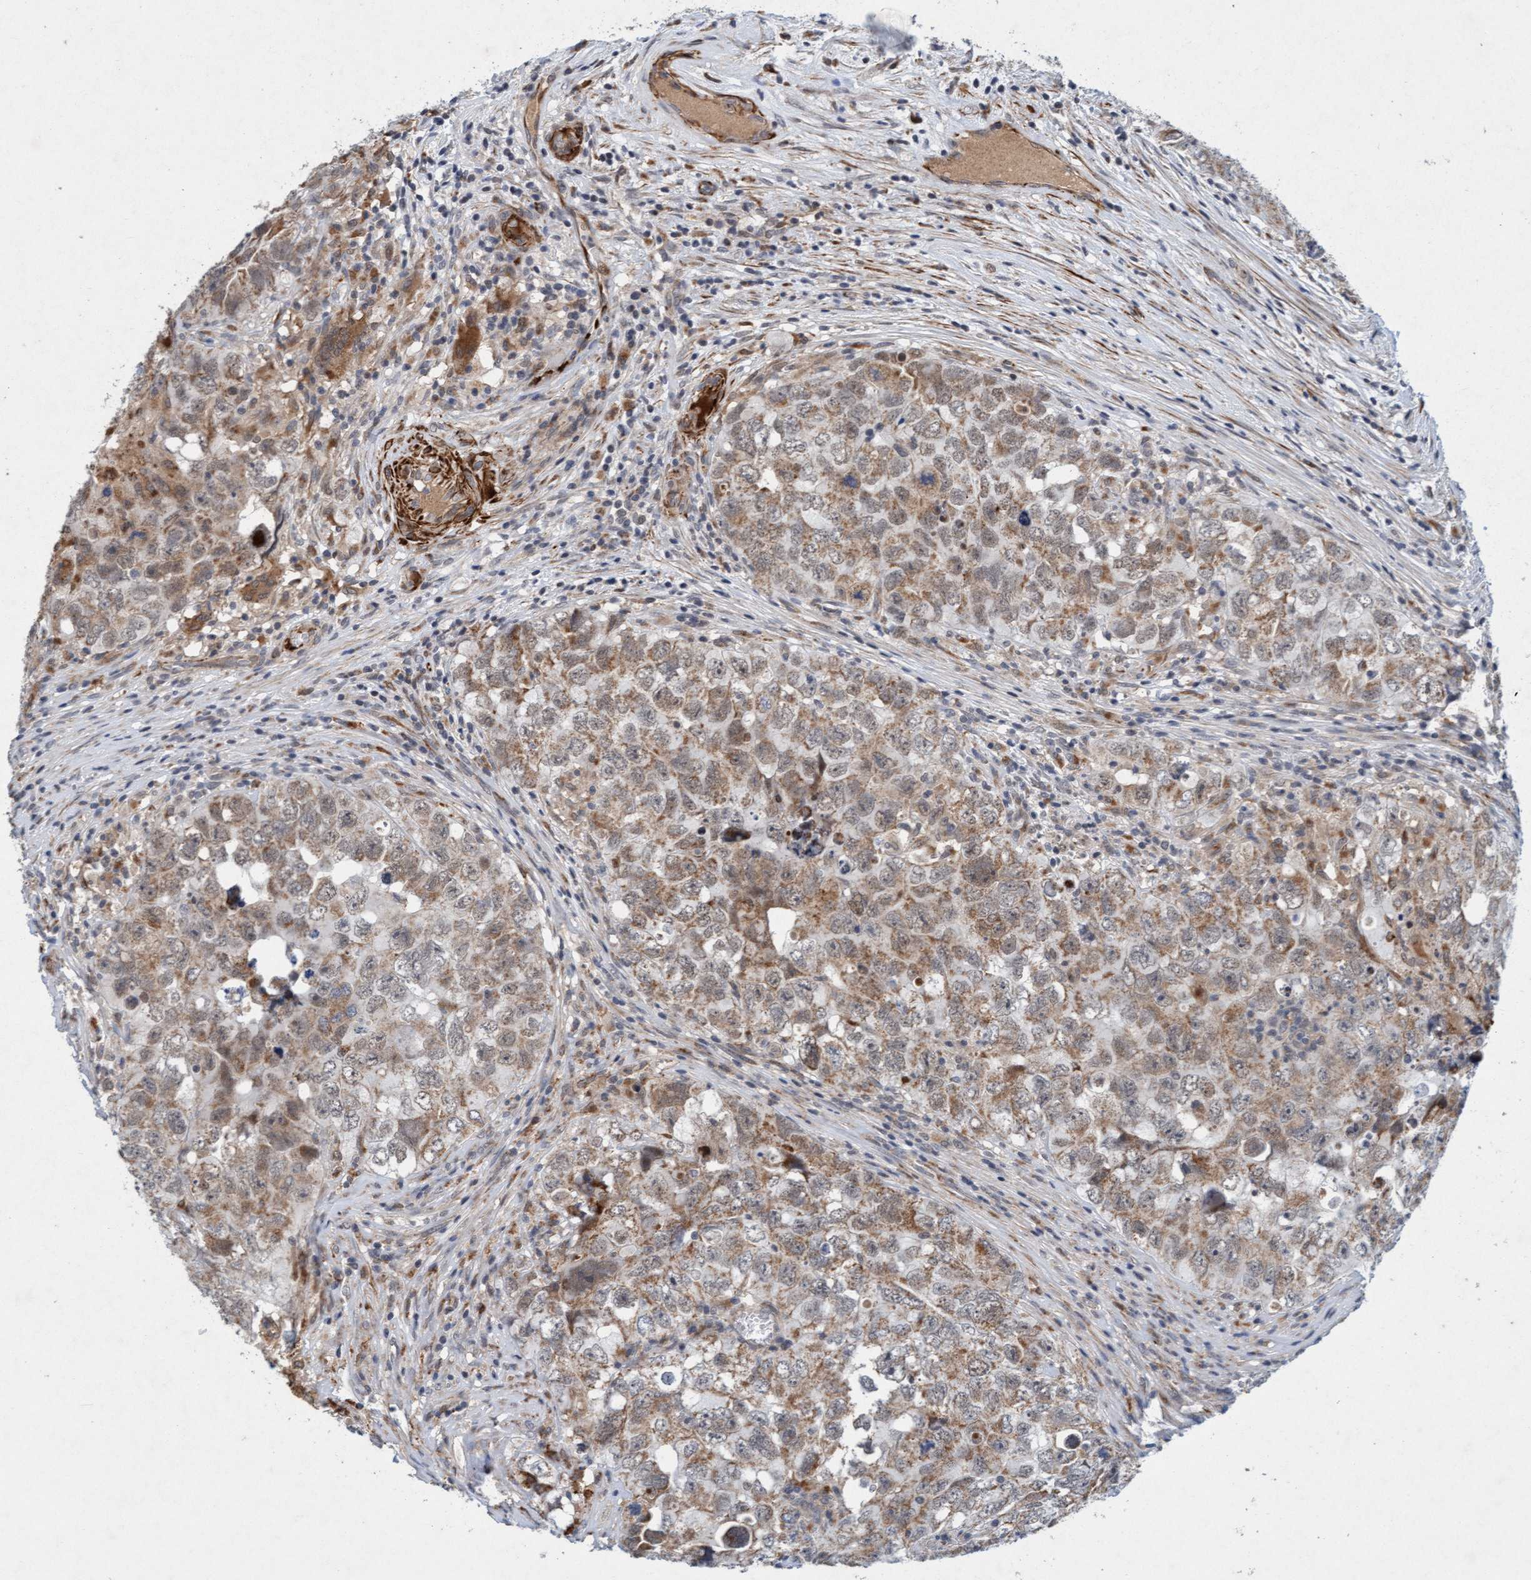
{"staining": {"intensity": "weak", "quantity": ">75%", "location": "cytoplasmic/membranous"}, "tissue": "testis cancer", "cell_type": "Tumor cells", "image_type": "cancer", "snomed": [{"axis": "morphology", "description": "Seminoma, NOS"}, {"axis": "morphology", "description": "Carcinoma, Embryonal, NOS"}, {"axis": "topography", "description": "Testis"}], "caption": "Immunohistochemistry histopathology image of neoplastic tissue: human testis cancer stained using immunohistochemistry (IHC) displays low levels of weak protein expression localized specifically in the cytoplasmic/membranous of tumor cells, appearing as a cytoplasmic/membranous brown color.", "gene": "TMEM70", "patient": {"sex": "male", "age": 43}}